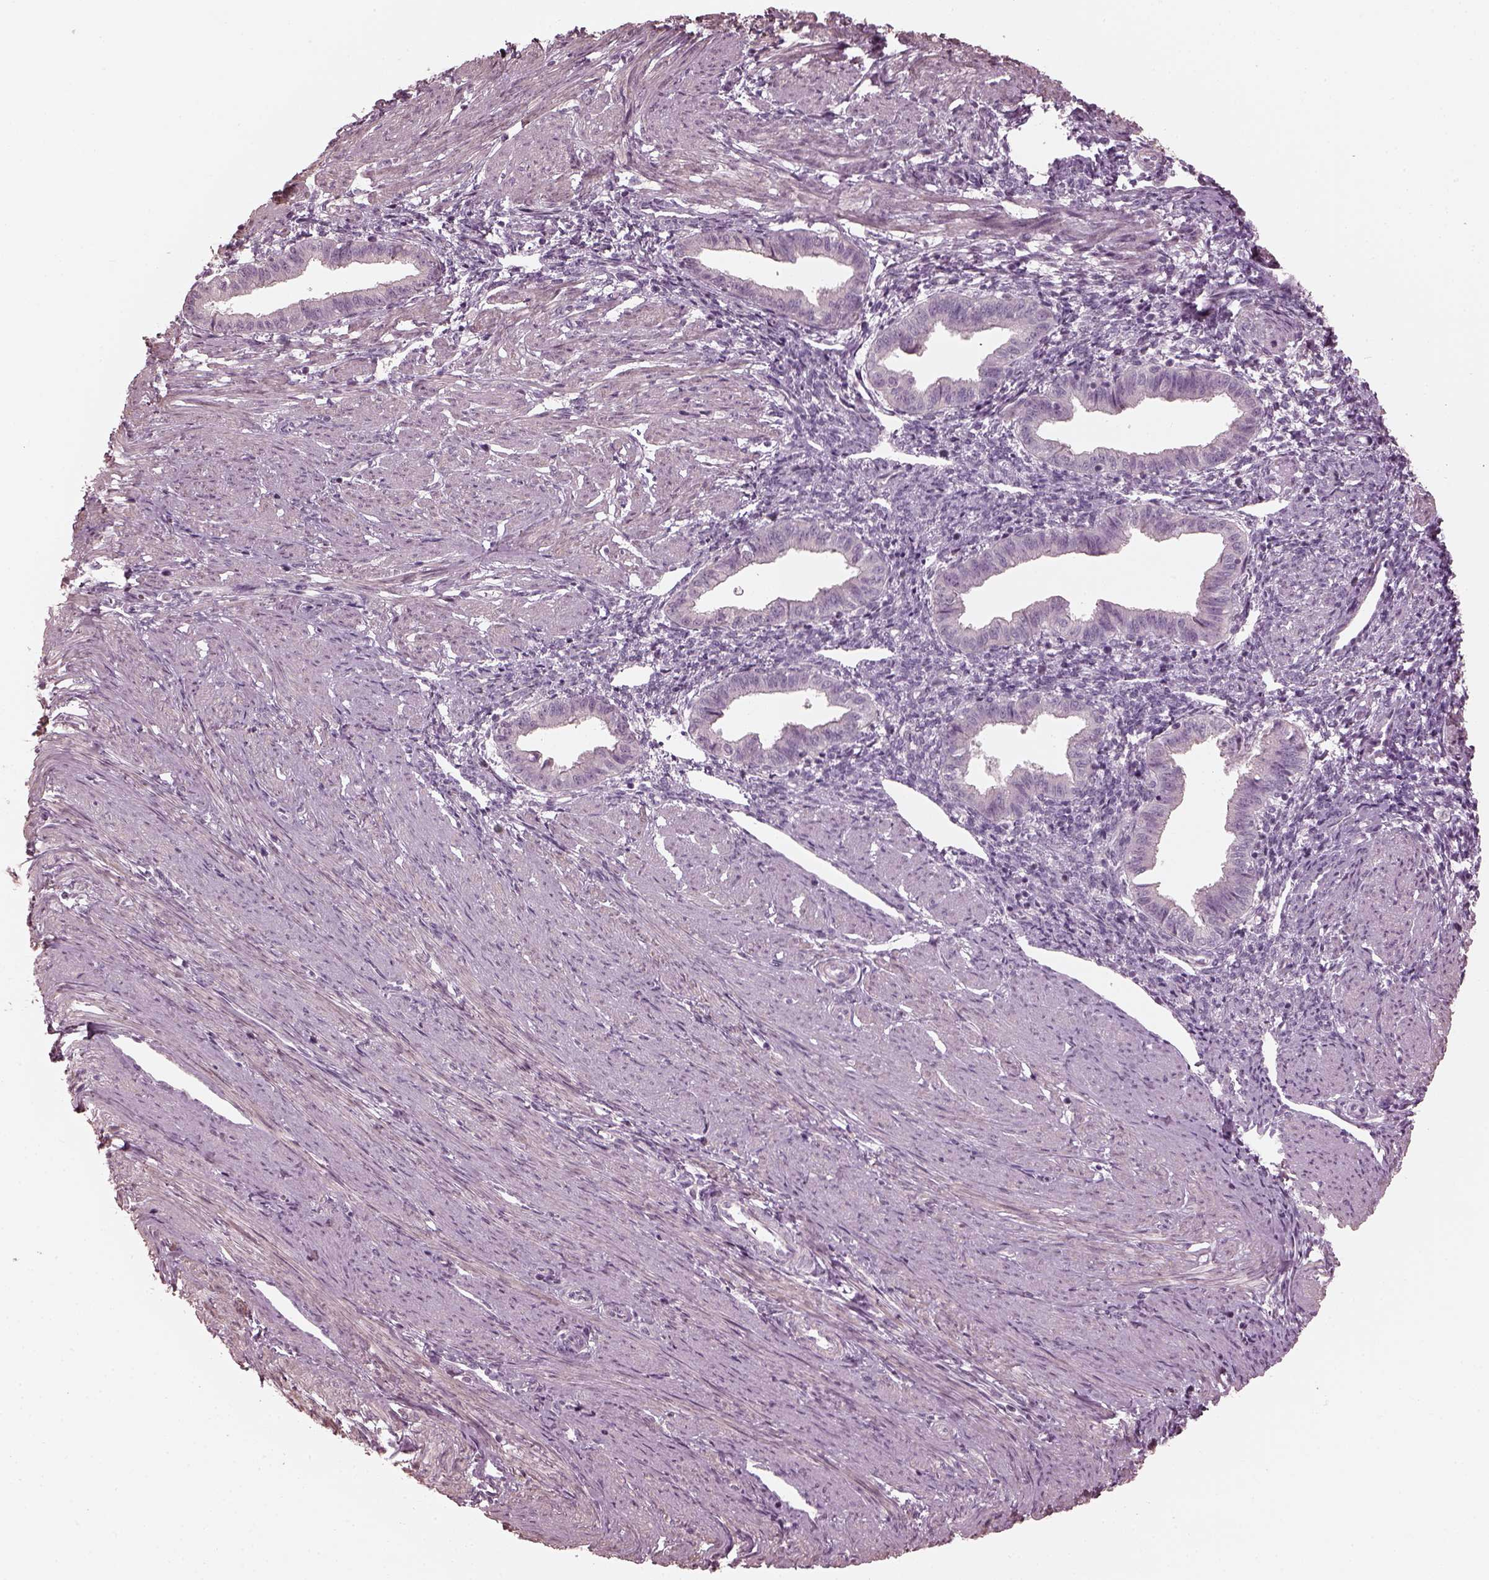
{"staining": {"intensity": "negative", "quantity": "none", "location": "none"}, "tissue": "endometrium", "cell_type": "Cells in endometrial stroma", "image_type": "normal", "snomed": [{"axis": "morphology", "description": "Normal tissue, NOS"}, {"axis": "topography", "description": "Endometrium"}], "caption": "Human endometrium stained for a protein using immunohistochemistry demonstrates no expression in cells in endometrial stroma.", "gene": "OPTC", "patient": {"sex": "female", "age": 37}}